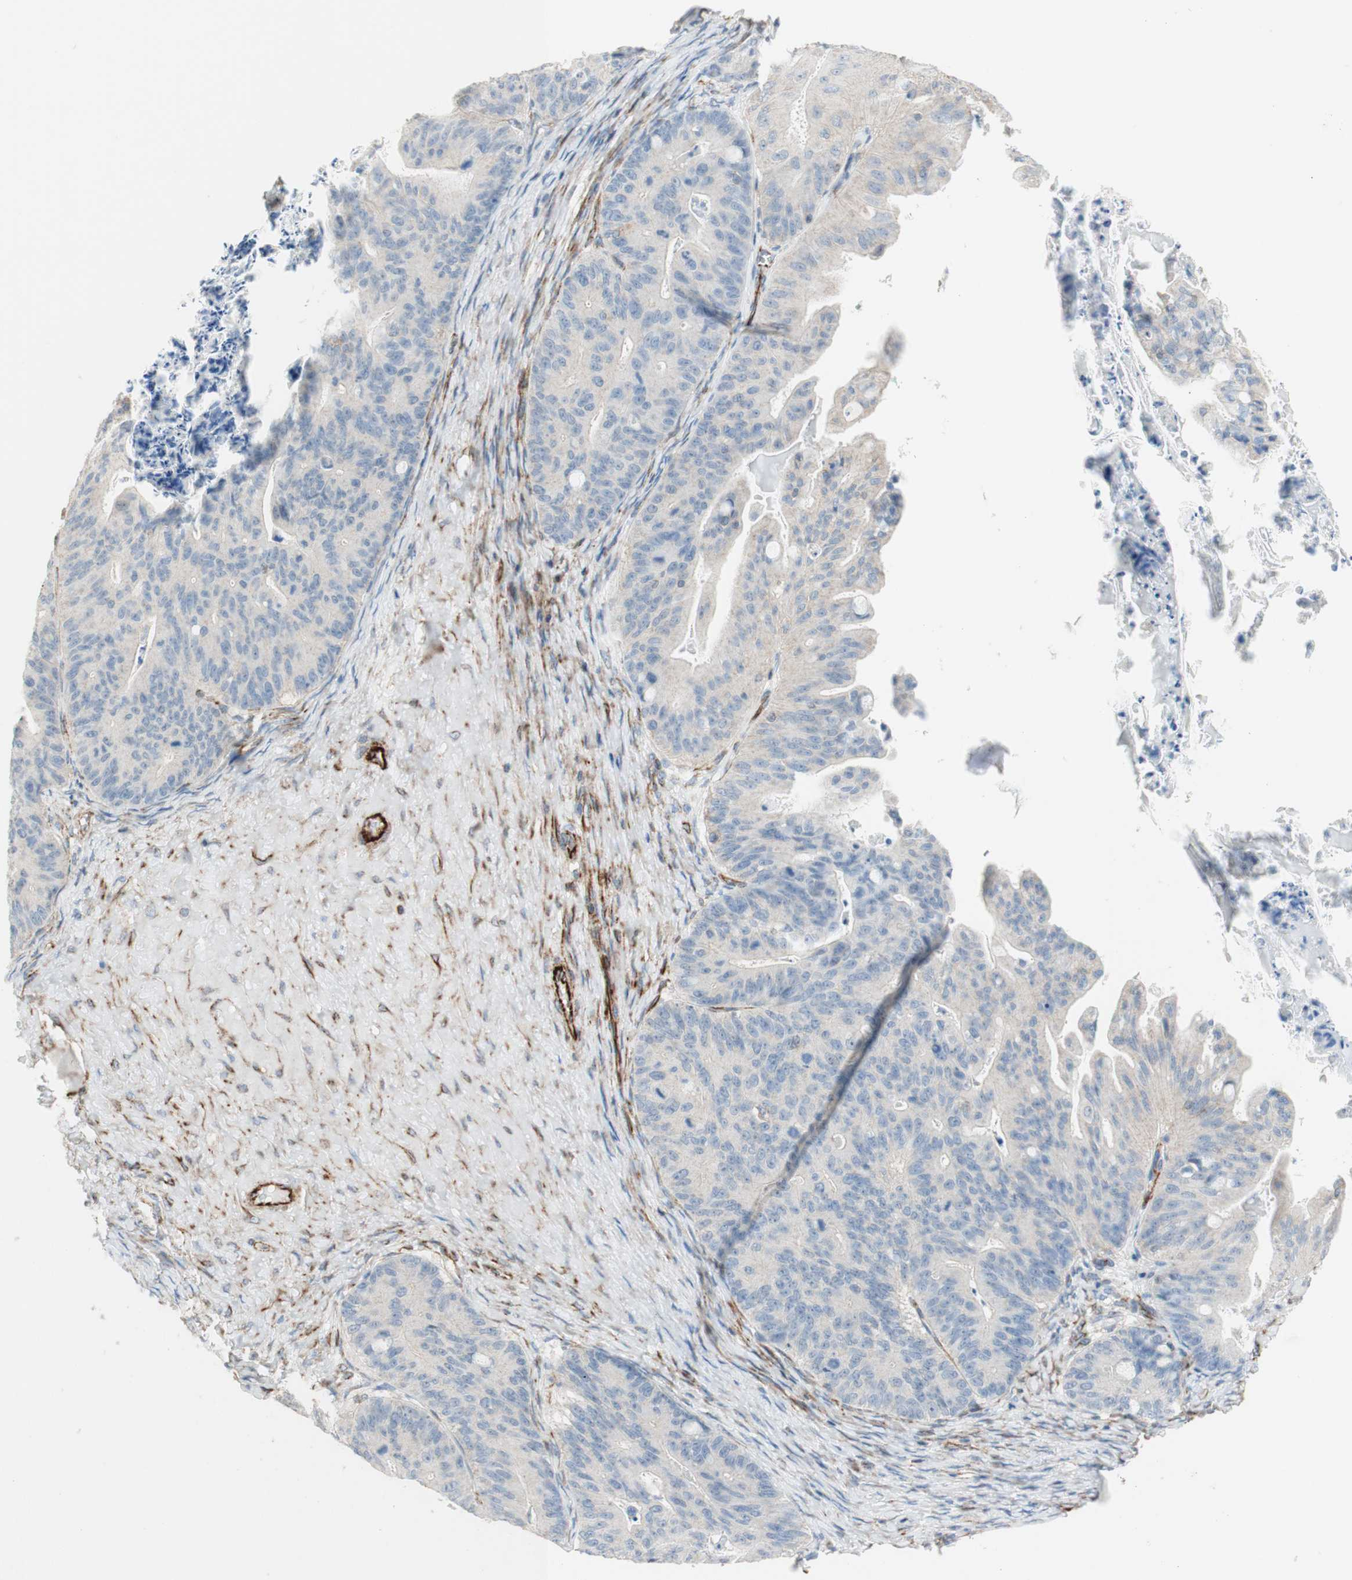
{"staining": {"intensity": "weak", "quantity": ">75%", "location": "cytoplasmic/membranous"}, "tissue": "ovarian cancer", "cell_type": "Tumor cells", "image_type": "cancer", "snomed": [{"axis": "morphology", "description": "Cystadenocarcinoma, mucinous, NOS"}, {"axis": "topography", "description": "Ovary"}], "caption": "Weak cytoplasmic/membranous expression is identified in approximately >75% of tumor cells in ovarian mucinous cystadenocarcinoma.", "gene": "POU2AF1", "patient": {"sex": "female", "age": 37}}